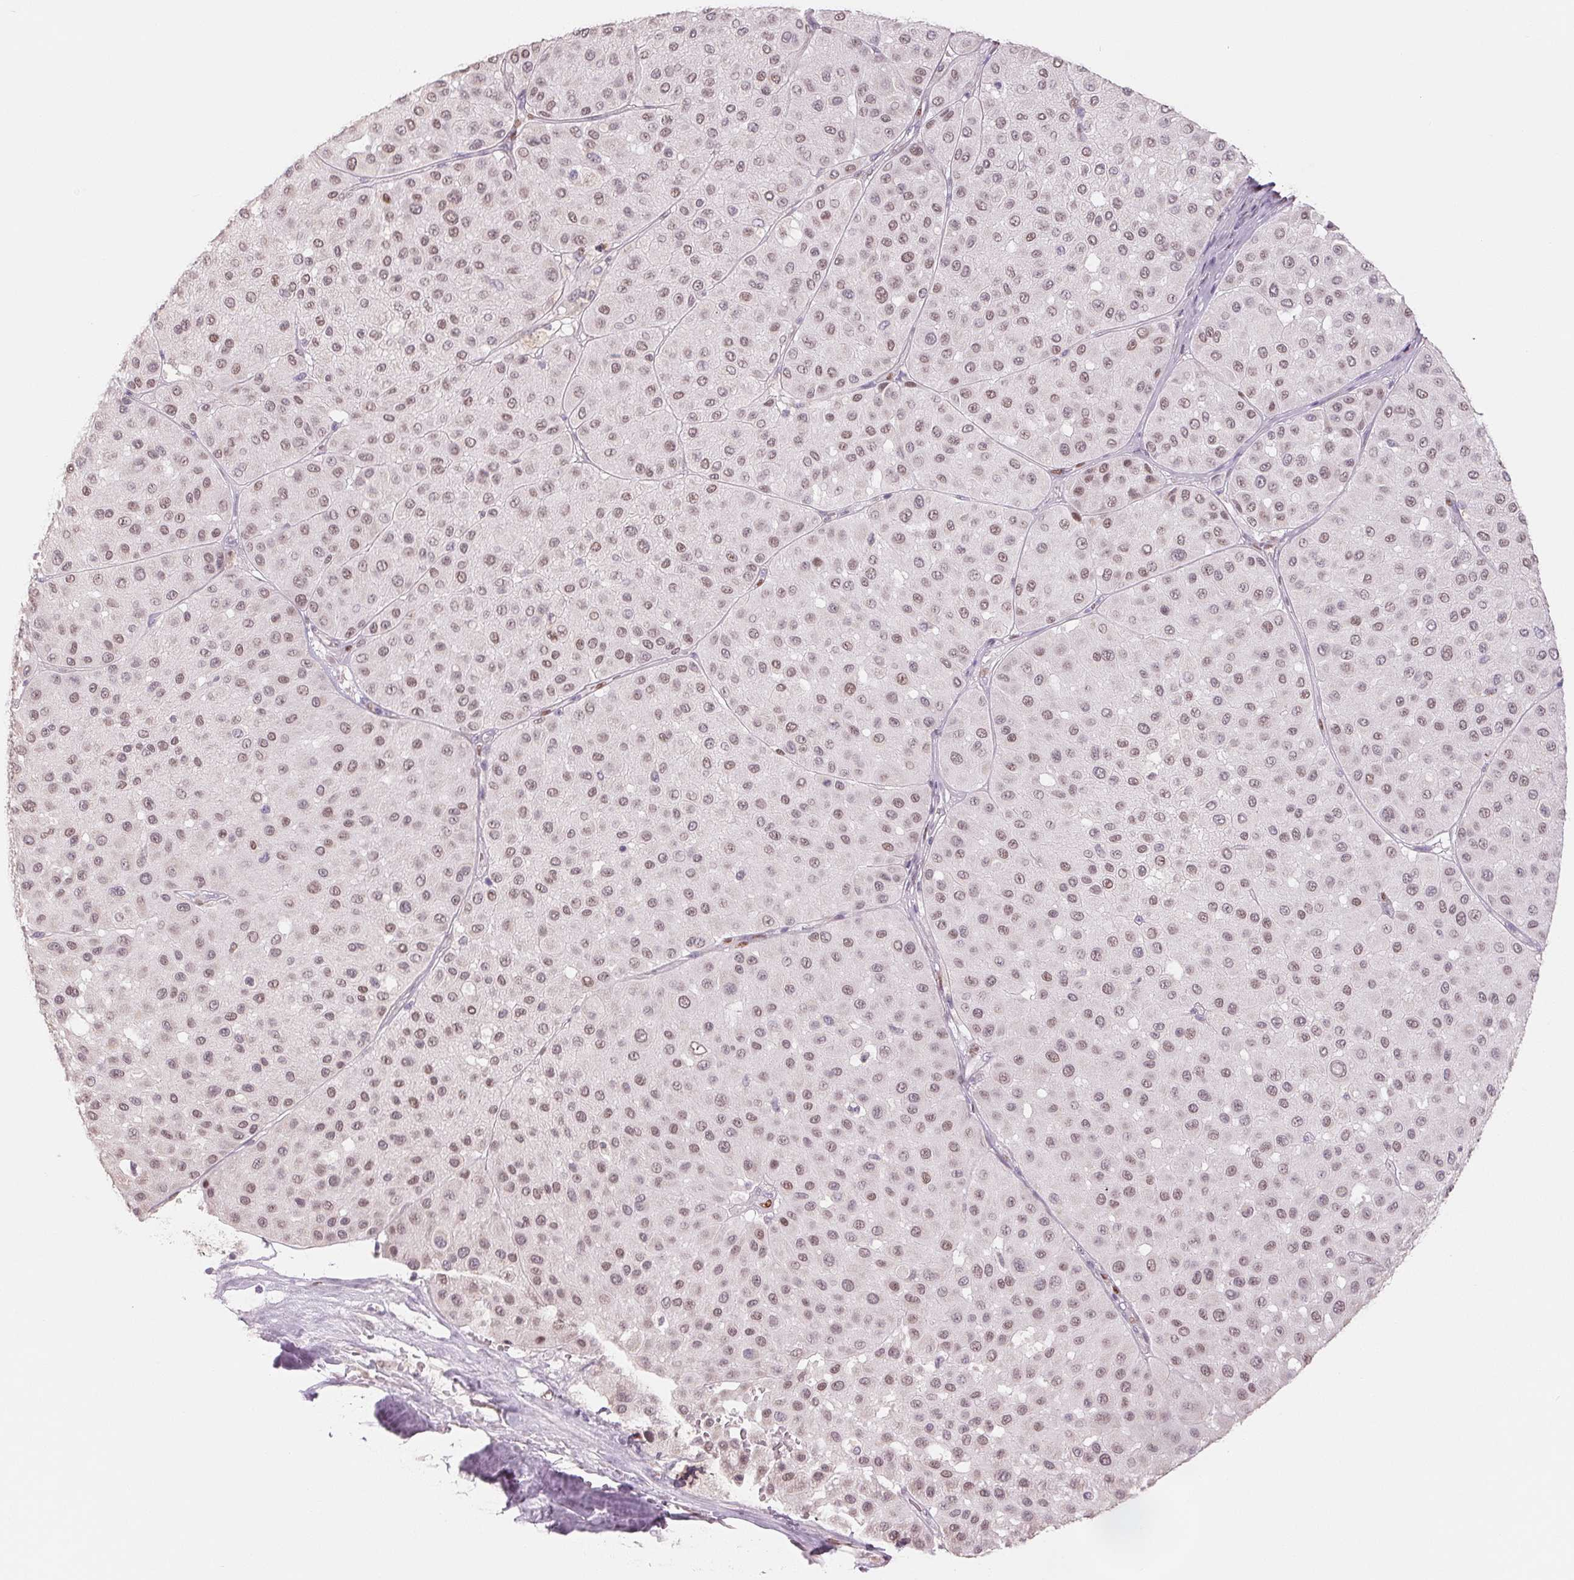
{"staining": {"intensity": "weak", "quantity": ">75%", "location": "nuclear"}, "tissue": "melanoma", "cell_type": "Tumor cells", "image_type": "cancer", "snomed": [{"axis": "morphology", "description": "Malignant melanoma, Metastatic site"}, {"axis": "topography", "description": "Smooth muscle"}], "caption": "Weak nuclear protein staining is present in approximately >75% of tumor cells in malignant melanoma (metastatic site).", "gene": "SMARCD3", "patient": {"sex": "male", "age": 41}}